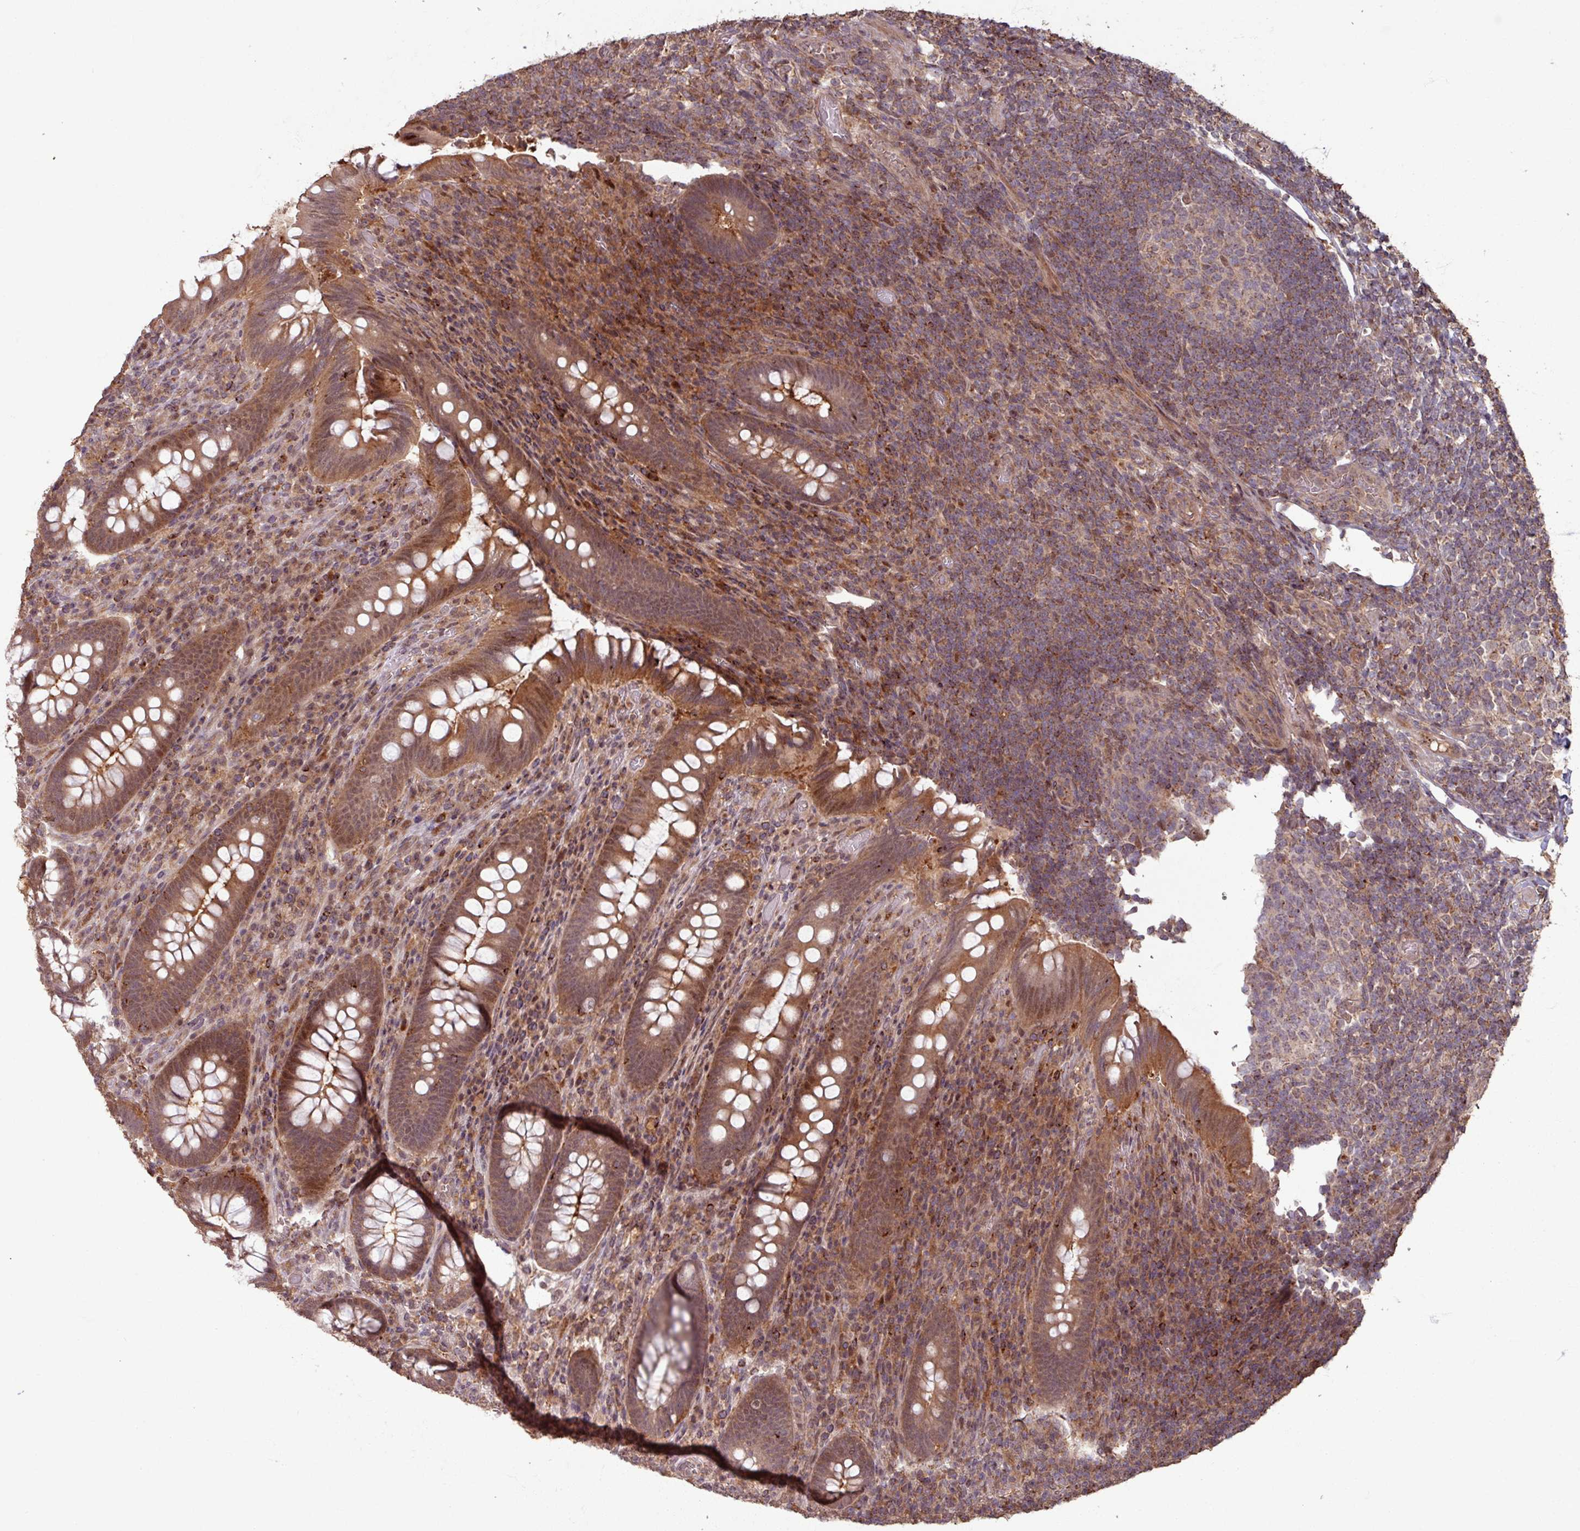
{"staining": {"intensity": "moderate", "quantity": ">75%", "location": "cytoplasmic/membranous,nuclear"}, "tissue": "appendix", "cell_type": "Glandular cells", "image_type": "normal", "snomed": [{"axis": "morphology", "description": "Normal tissue, NOS"}, {"axis": "topography", "description": "Appendix"}], "caption": "DAB immunohistochemical staining of benign appendix shows moderate cytoplasmic/membranous,nuclear protein staining in about >75% of glandular cells. The staining is performed using DAB (3,3'-diaminobenzidine) brown chromogen to label protein expression. The nuclei are counter-stained blue using hematoxylin.", "gene": "OR6B1", "patient": {"sex": "female", "age": 43}}